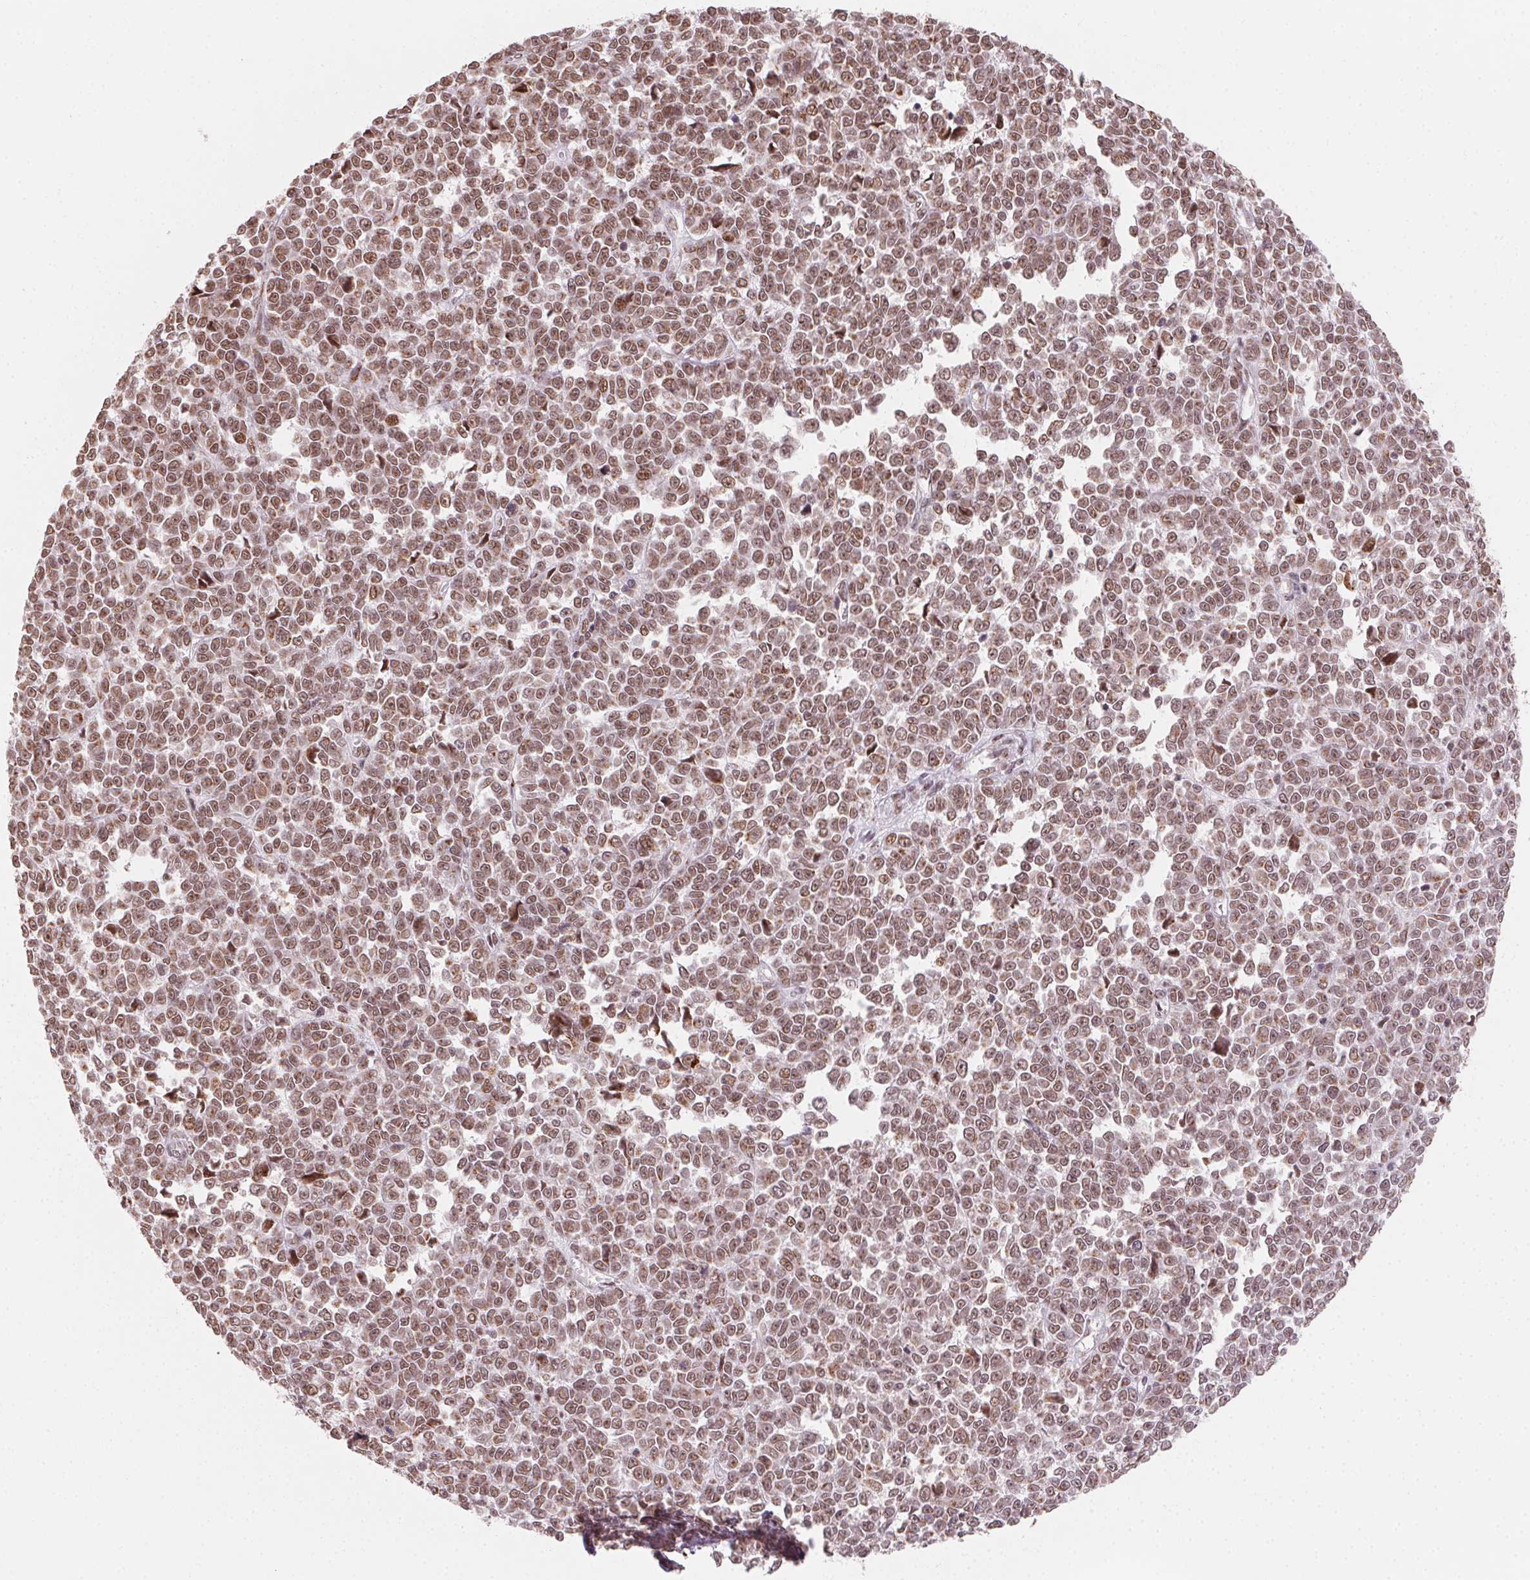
{"staining": {"intensity": "moderate", "quantity": ">75%", "location": "nuclear"}, "tissue": "melanoma", "cell_type": "Tumor cells", "image_type": "cancer", "snomed": [{"axis": "morphology", "description": "Malignant melanoma, NOS"}, {"axis": "topography", "description": "Skin"}], "caption": "Brown immunohistochemical staining in melanoma shows moderate nuclear staining in approximately >75% of tumor cells.", "gene": "TOPORS", "patient": {"sex": "female", "age": 95}}